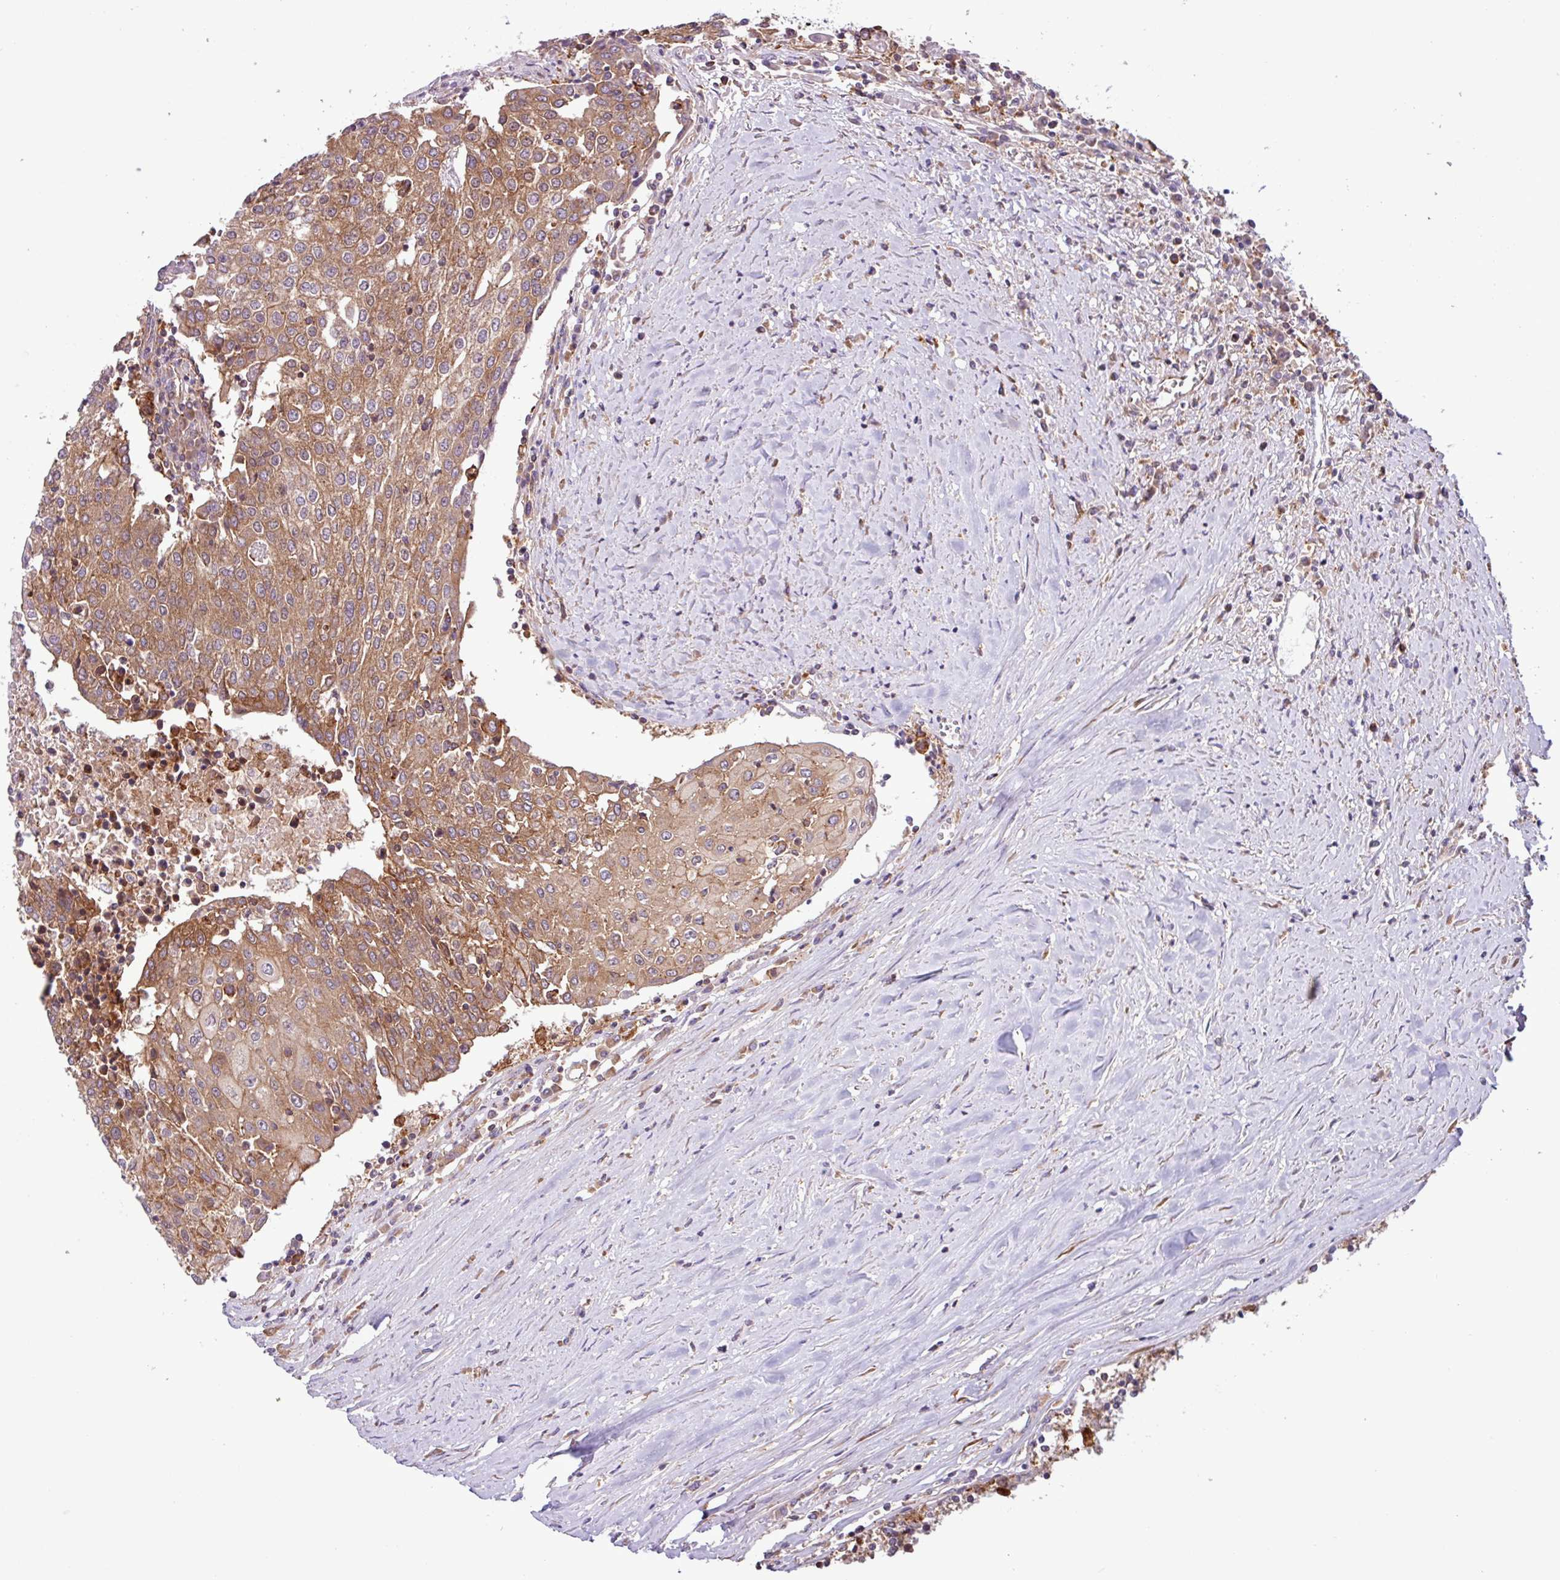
{"staining": {"intensity": "moderate", "quantity": ">75%", "location": "cytoplasmic/membranous"}, "tissue": "urothelial cancer", "cell_type": "Tumor cells", "image_type": "cancer", "snomed": [{"axis": "morphology", "description": "Urothelial carcinoma, High grade"}, {"axis": "topography", "description": "Urinary bladder"}], "caption": "IHC staining of high-grade urothelial carcinoma, which demonstrates medium levels of moderate cytoplasmic/membranous staining in about >75% of tumor cells indicating moderate cytoplasmic/membranous protein positivity. The staining was performed using DAB (3,3'-diaminobenzidine) (brown) for protein detection and nuclei were counterstained in hematoxylin (blue).", "gene": "ACTR3", "patient": {"sex": "female", "age": 85}}